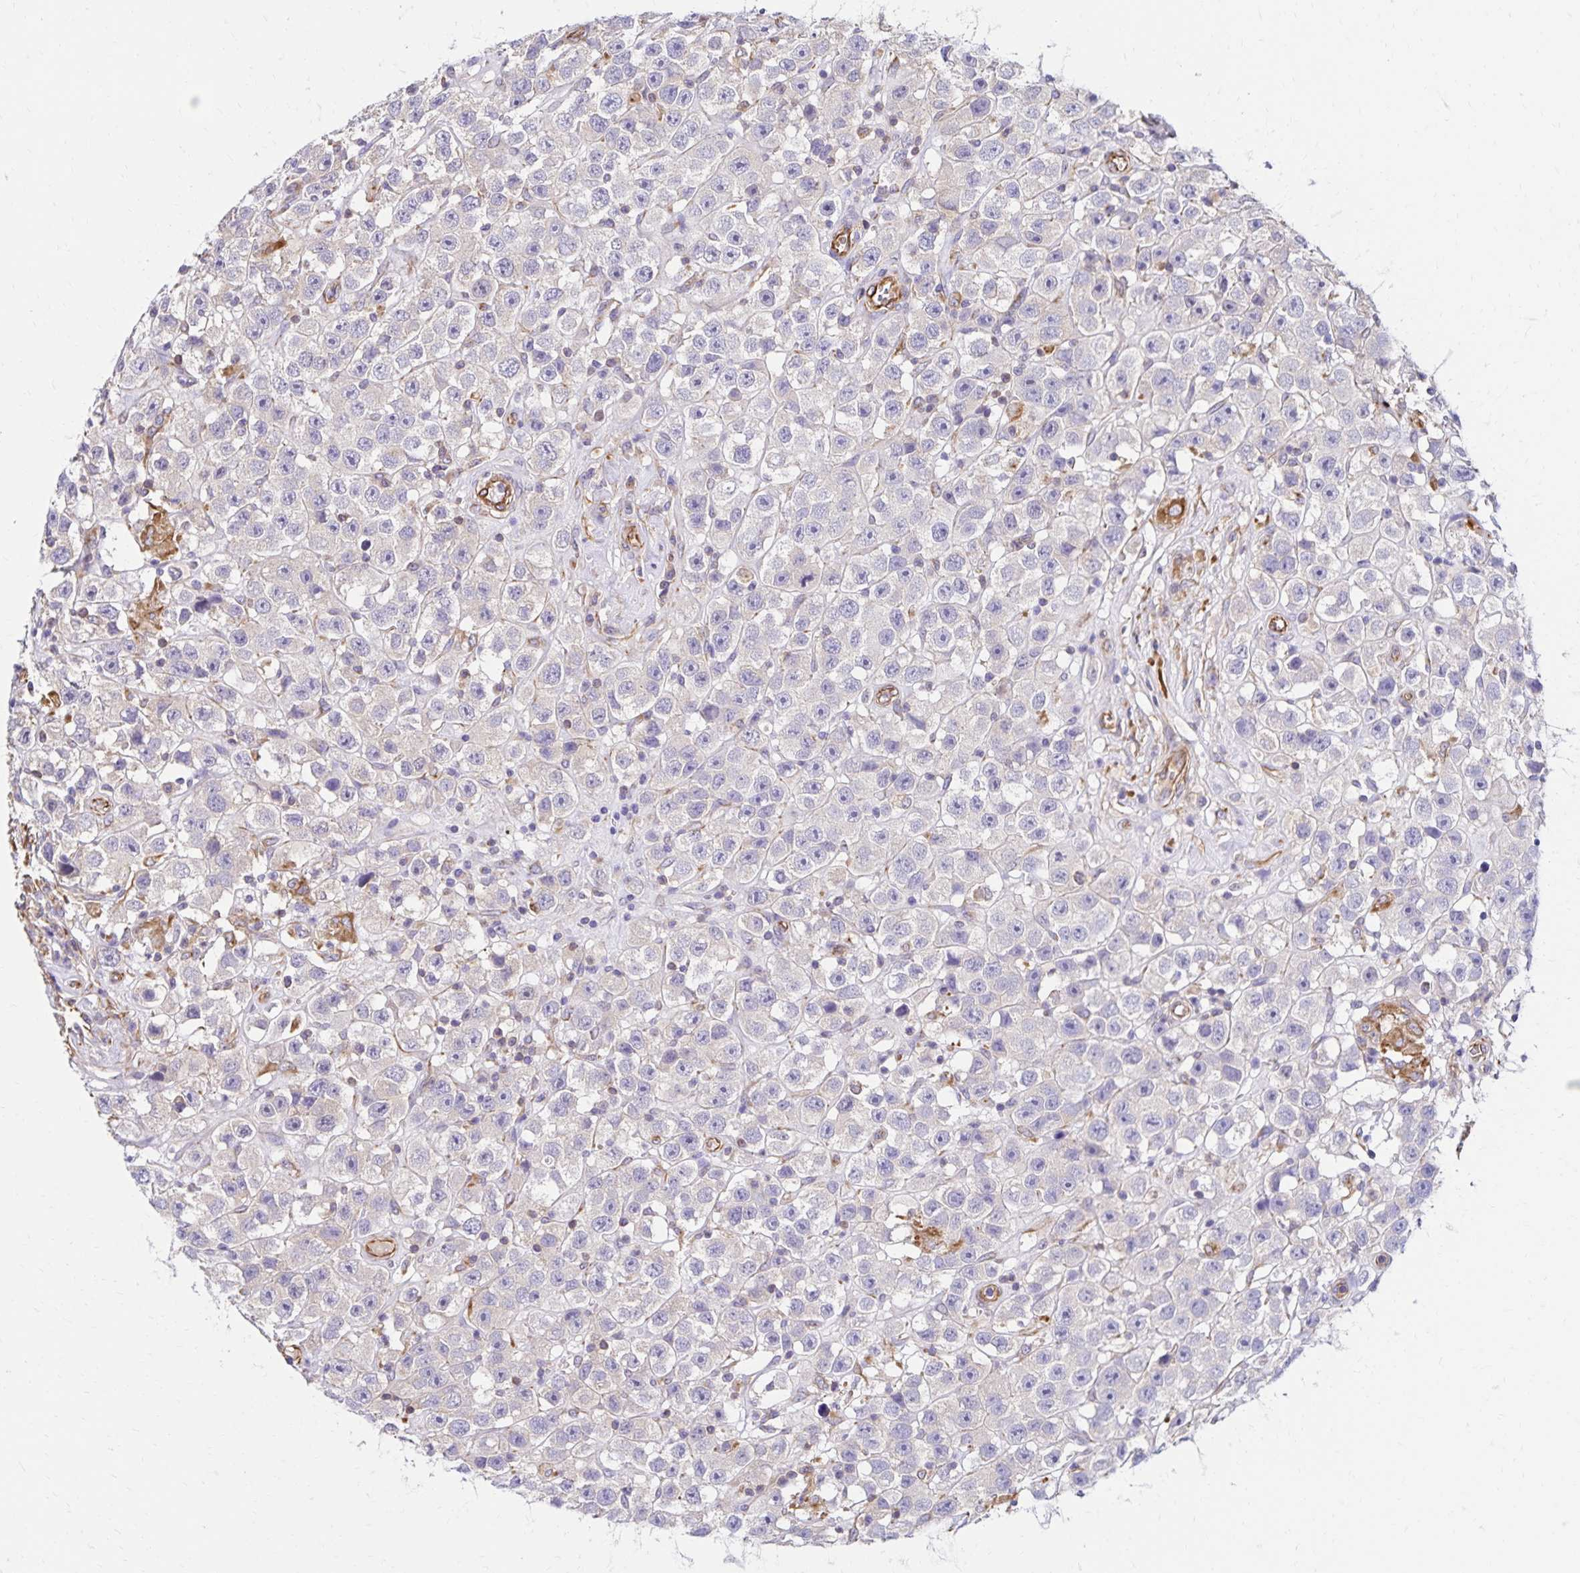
{"staining": {"intensity": "weak", "quantity": "<25%", "location": "cytoplasmic/membranous"}, "tissue": "testis cancer", "cell_type": "Tumor cells", "image_type": "cancer", "snomed": [{"axis": "morphology", "description": "Seminoma, NOS"}, {"axis": "topography", "description": "Testis"}], "caption": "DAB (3,3'-diaminobenzidine) immunohistochemical staining of human testis seminoma exhibits no significant staining in tumor cells.", "gene": "TRPV6", "patient": {"sex": "male", "age": 45}}